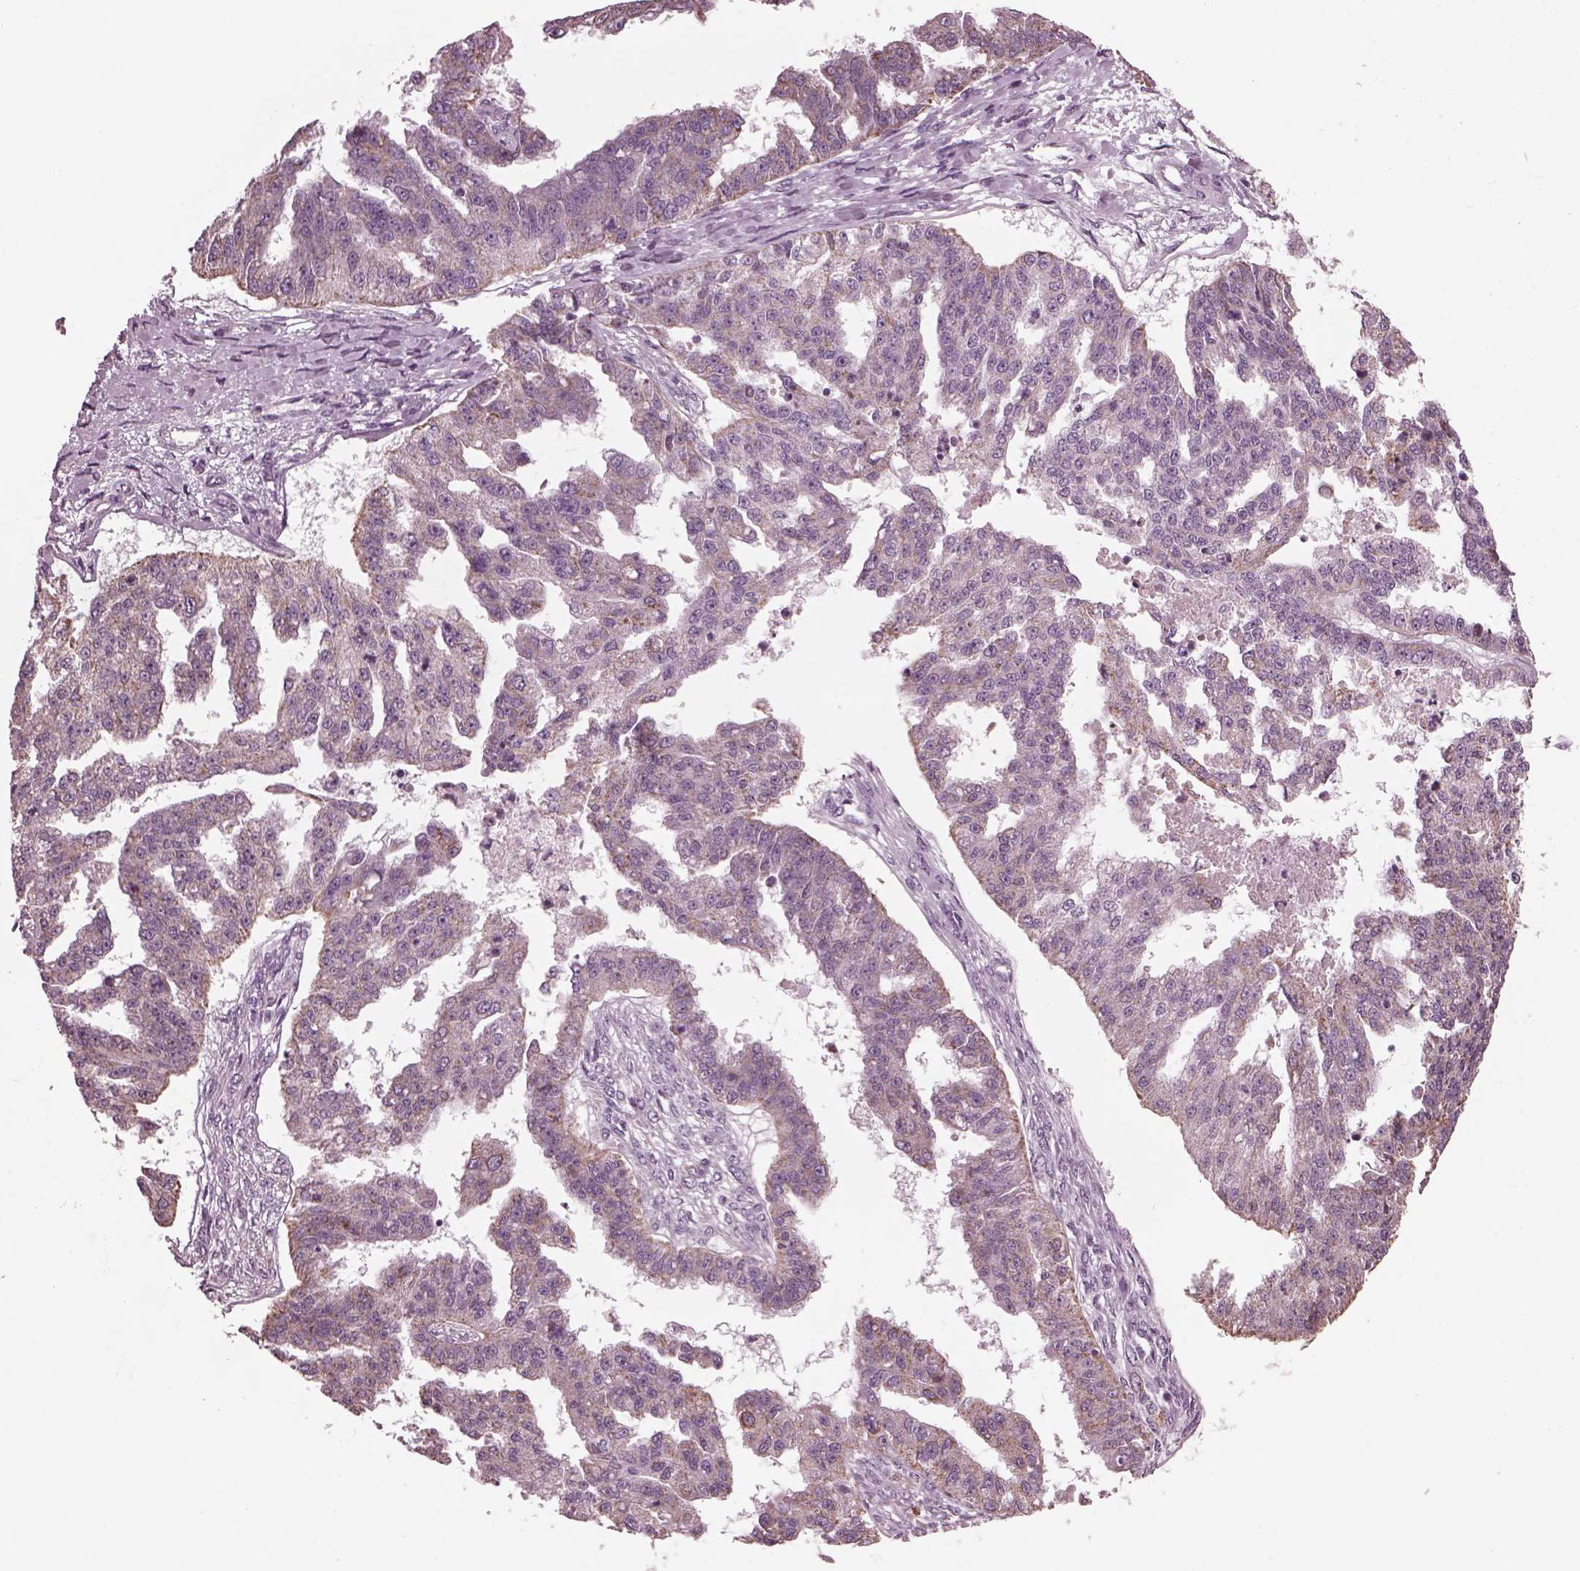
{"staining": {"intensity": "moderate", "quantity": "<25%", "location": "cytoplasmic/membranous"}, "tissue": "ovarian cancer", "cell_type": "Tumor cells", "image_type": "cancer", "snomed": [{"axis": "morphology", "description": "Cystadenocarcinoma, serous, NOS"}, {"axis": "topography", "description": "Ovary"}], "caption": "IHC (DAB (3,3'-diaminobenzidine)) staining of ovarian serous cystadenocarcinoma displays moderate cytoplasmic/membranous protein positivity in approximately <25% of tumor cells.", "gene": "CELSR3", "patient": {"sex": "female", "age": 58}}